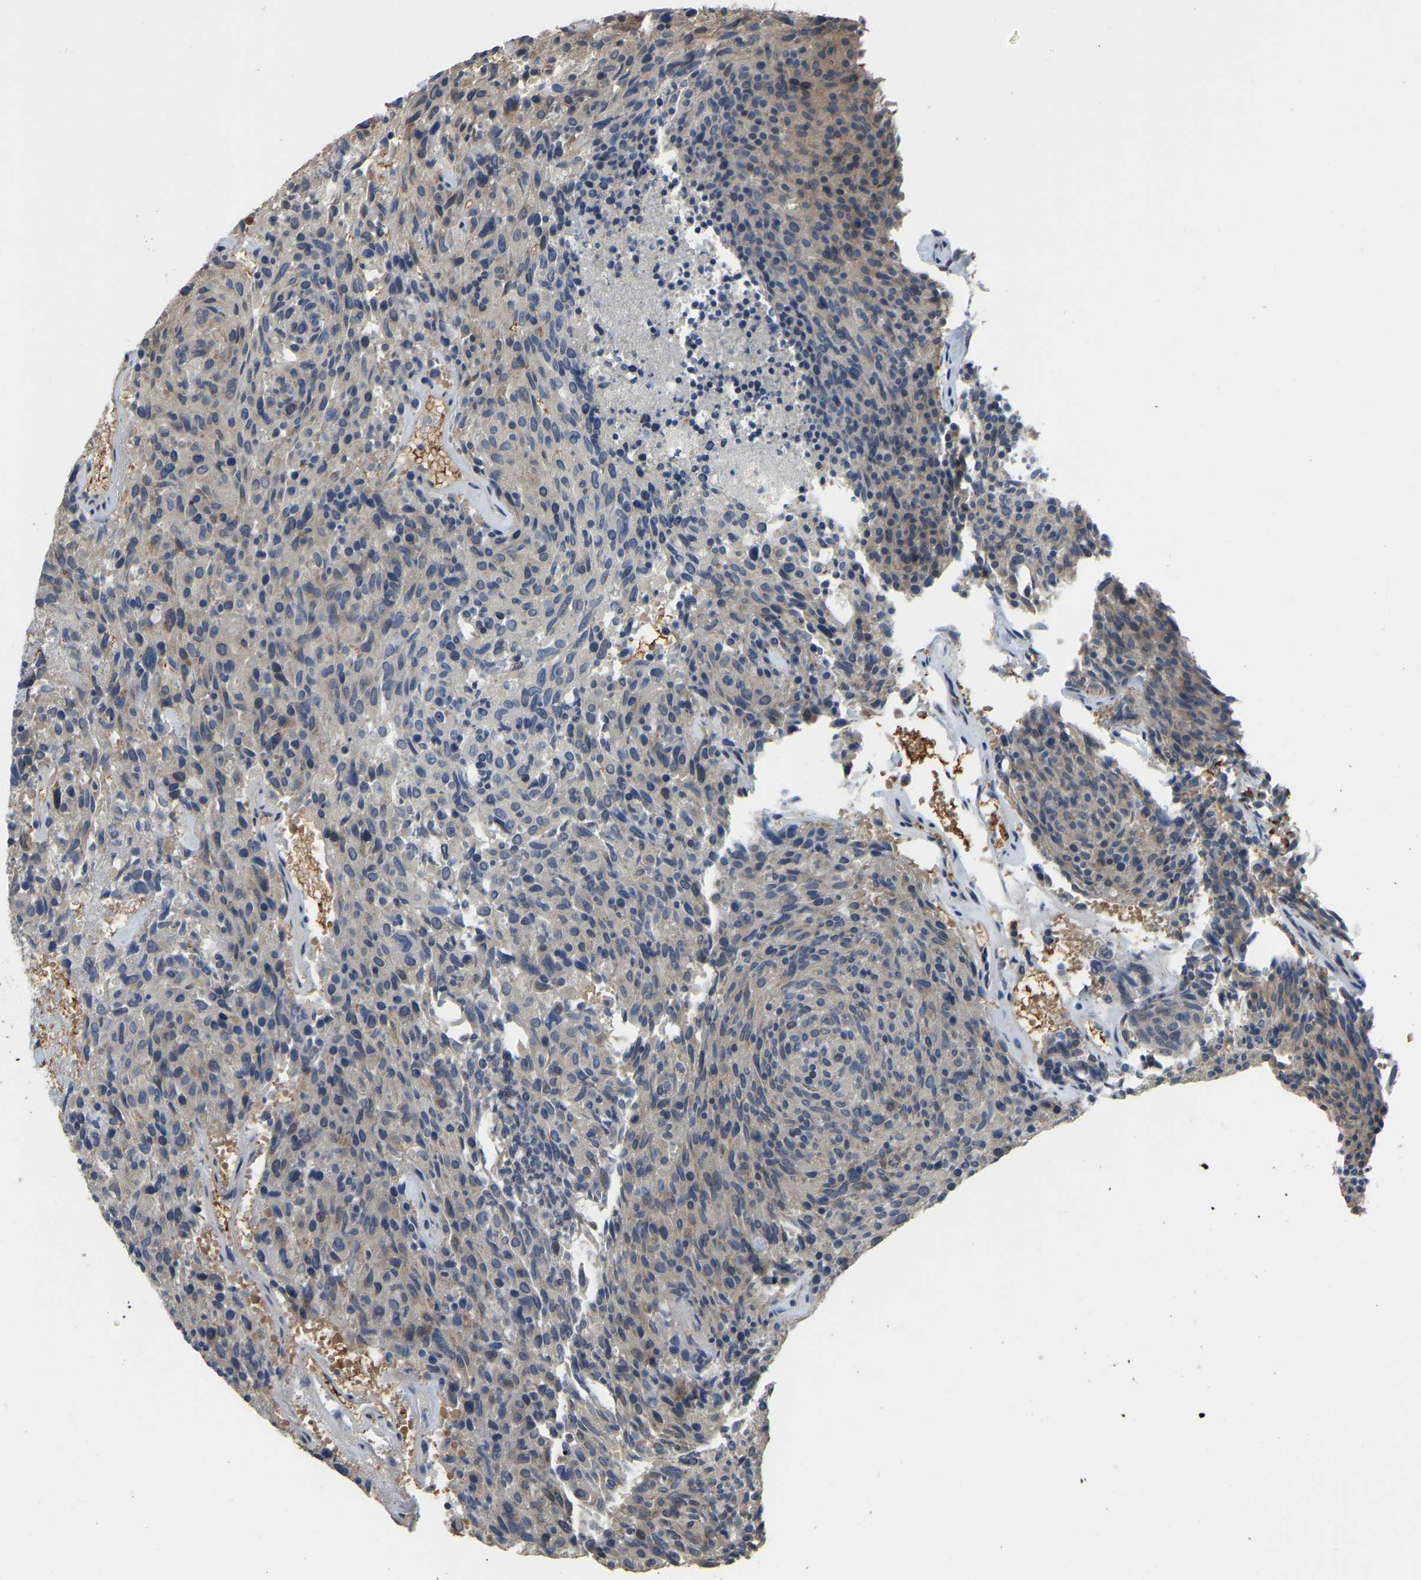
{"staining": {"intensity": "weak", "quantity": "<25%", "location": "cytoplasmic/membranous"}, "tissue": "carcinoid", "cell_type": "Tumor cells", "image_type": "cancer", "snomed": [{"axis": "morphology", "description": "Carcinoid, malignant, NOS"}, {"axis": "topography", "description": "Pancreas"}], "caption": "DAB (3,3'-diaminobenzidine) immunohistochemical staining of human carcinoid exhibits no significant expression in tumor cells.", "gene": "CFAP298", "patient": {"sex": "female", "age": 54}}